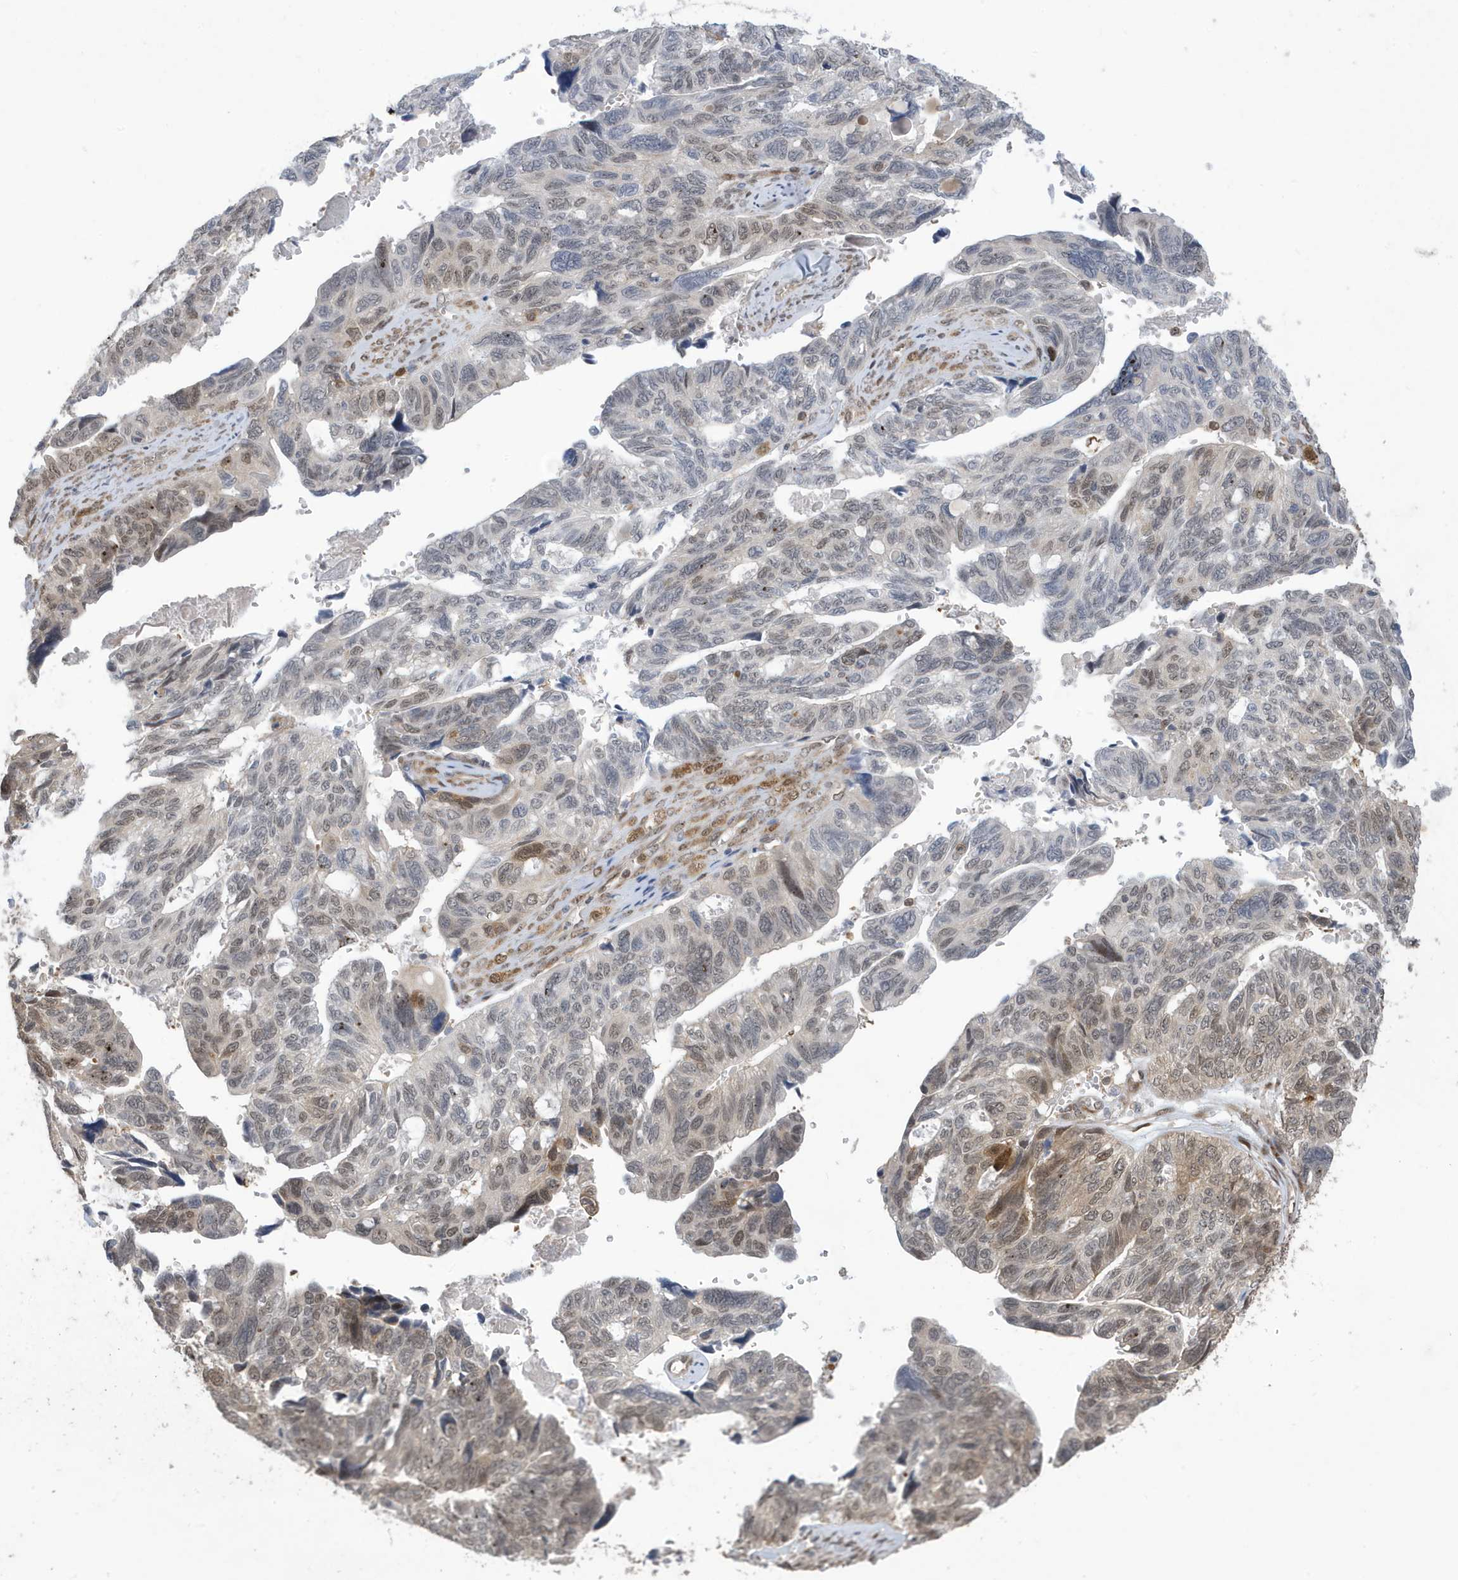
{"staining": {"intensity": "weak", "quantity": "25%-75%", "location": "nuclear"}, "tissue": "ovarian cancer", "cell_type": "Tumor cells", "image_type": "cancer", "snomed": [{"axis": "morphology", "description": "Cystadenocarcinoma, serous, NOS"}, {"axis": "topography", "description": "Ovary"}], "caption": "A high-resolution photomicrograph shows IHC staining of ovarian cancer (serous cystadenocarcinoma), which demonstrates weak nuclear staining in approximately 25%-75% of tumor cells.", "gene": "UBQLN1", "patient": {"sex": "female", "age": 79}}